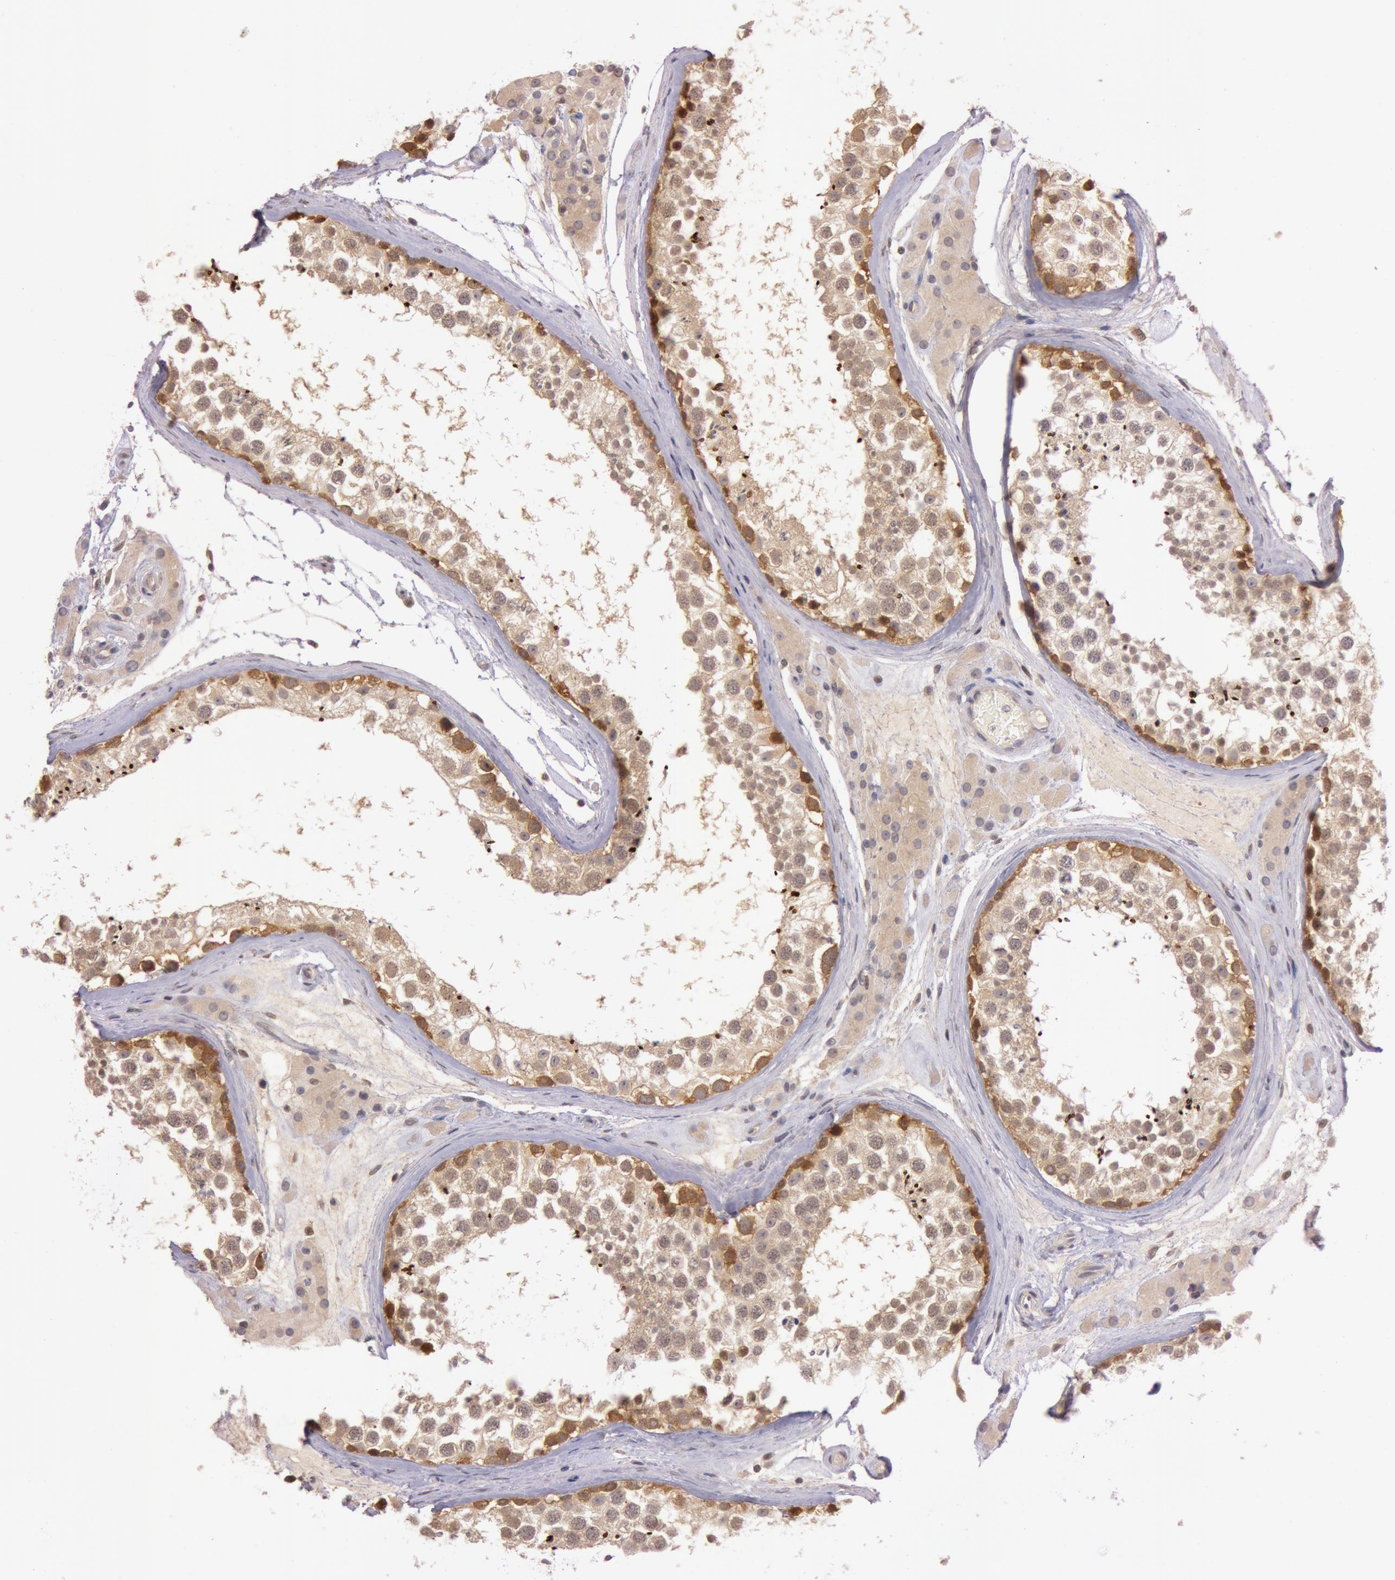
{"staining": {"intensity": "moderate", "quantity": ">75%", "location": "cytoplasmic/membranous"}, "tissue": "testis", "cell_type": "Cells in seminiferous ducts", "image_type": "normal", "snomed": [{"axis": "morphology", "description": "Normal tissue, NOS"}, {"axis": "topography", "description": "Testis"}], "caption": "Testis stained with DAB (3,3'-diaminobenzidine) immunohistochemistry (IHC) demonstrates medium levels of moderate cytoplasmic/membranous staining in about >75% of cells in seminiferous ducts.", "gene": "ATG2B", "patient": {"sex": "male", "age": 46}}